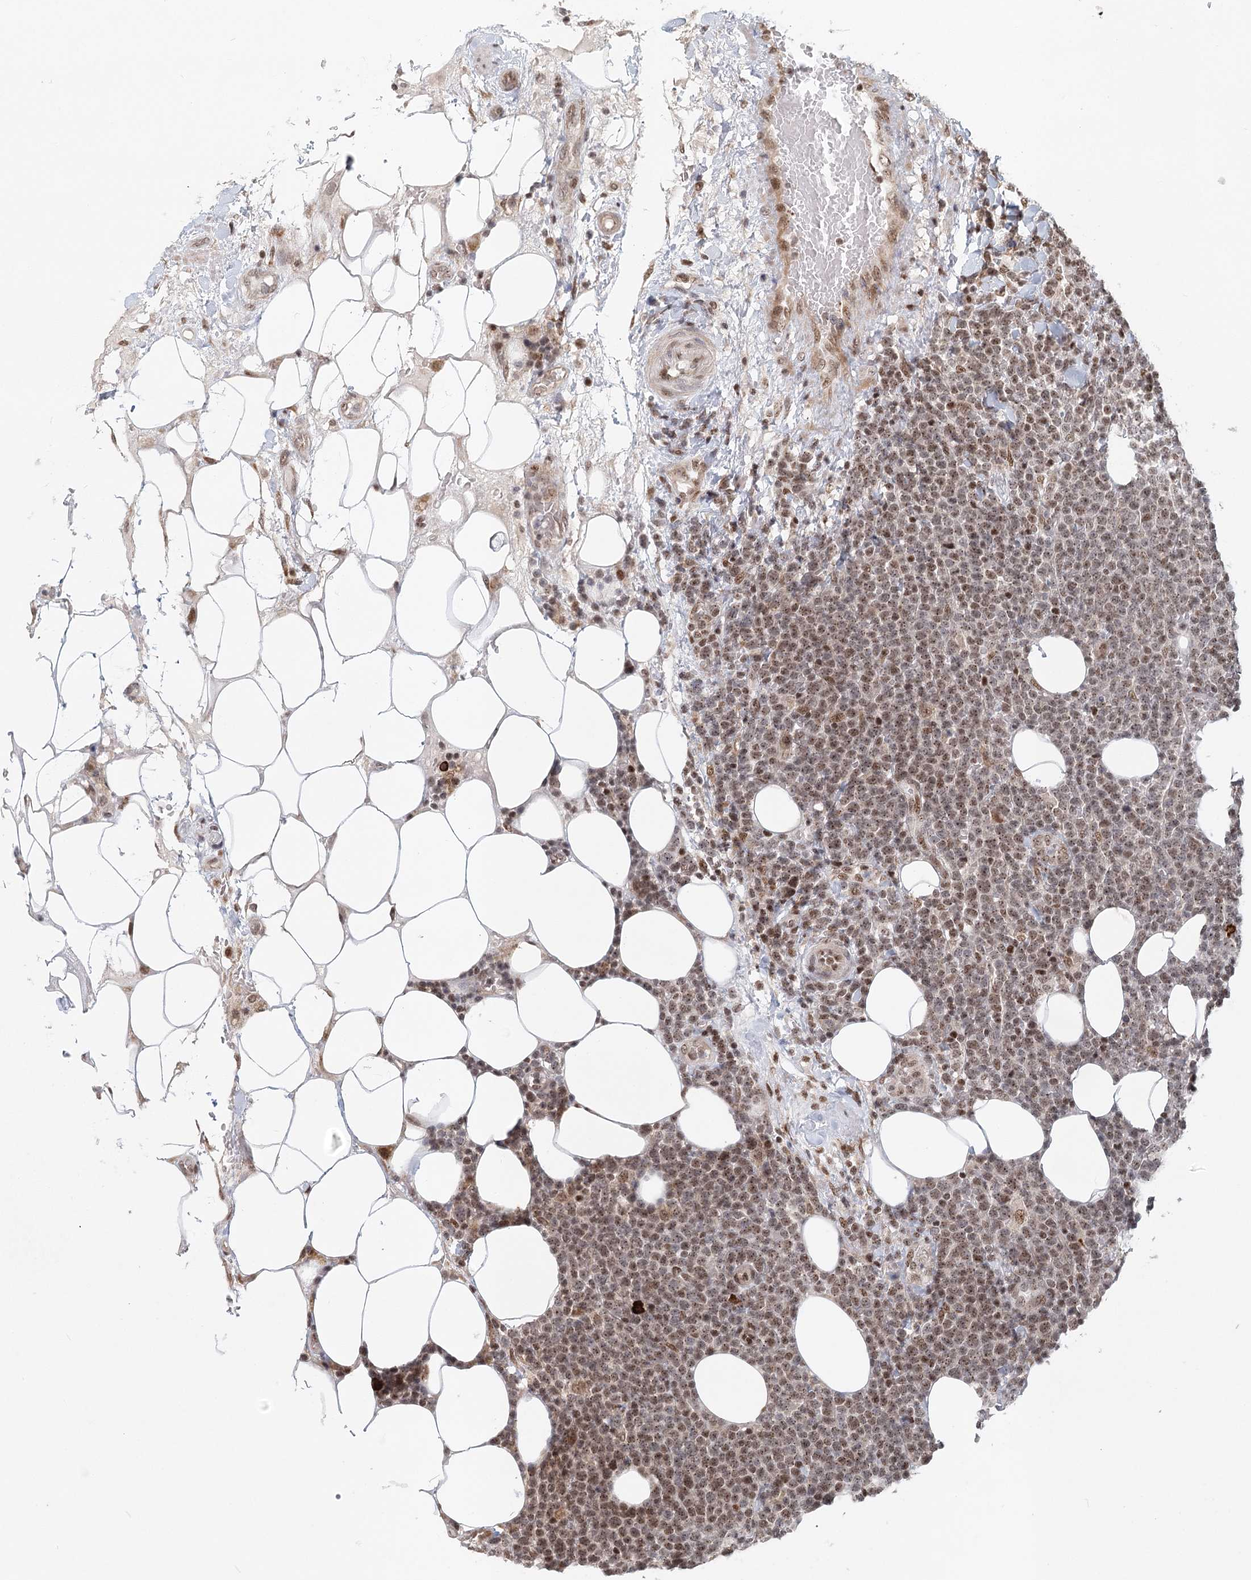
{"staining": {"intensity": "moderate", "quantity": ">75%", "location": "nuclear"}, "tissue": "lymphoma", "cell_type": "Tumor cells", "image_type": "cancer", "snomed": [{"axis": "morphology", "description": "Malignant lymphoma, non-Hodgkin's type, High grade"}, {"axis": "topography", "description": "Lymph node"}], "caption": "Immunohistochemical staining of lymphoma shows moderate nuclear protein positivity in approximately >75% of tumor cells. (IHC, brightfield microscopy, high magnification).", "gene": "BNIP5", "patient": {"sex": "male", "age": 61}}